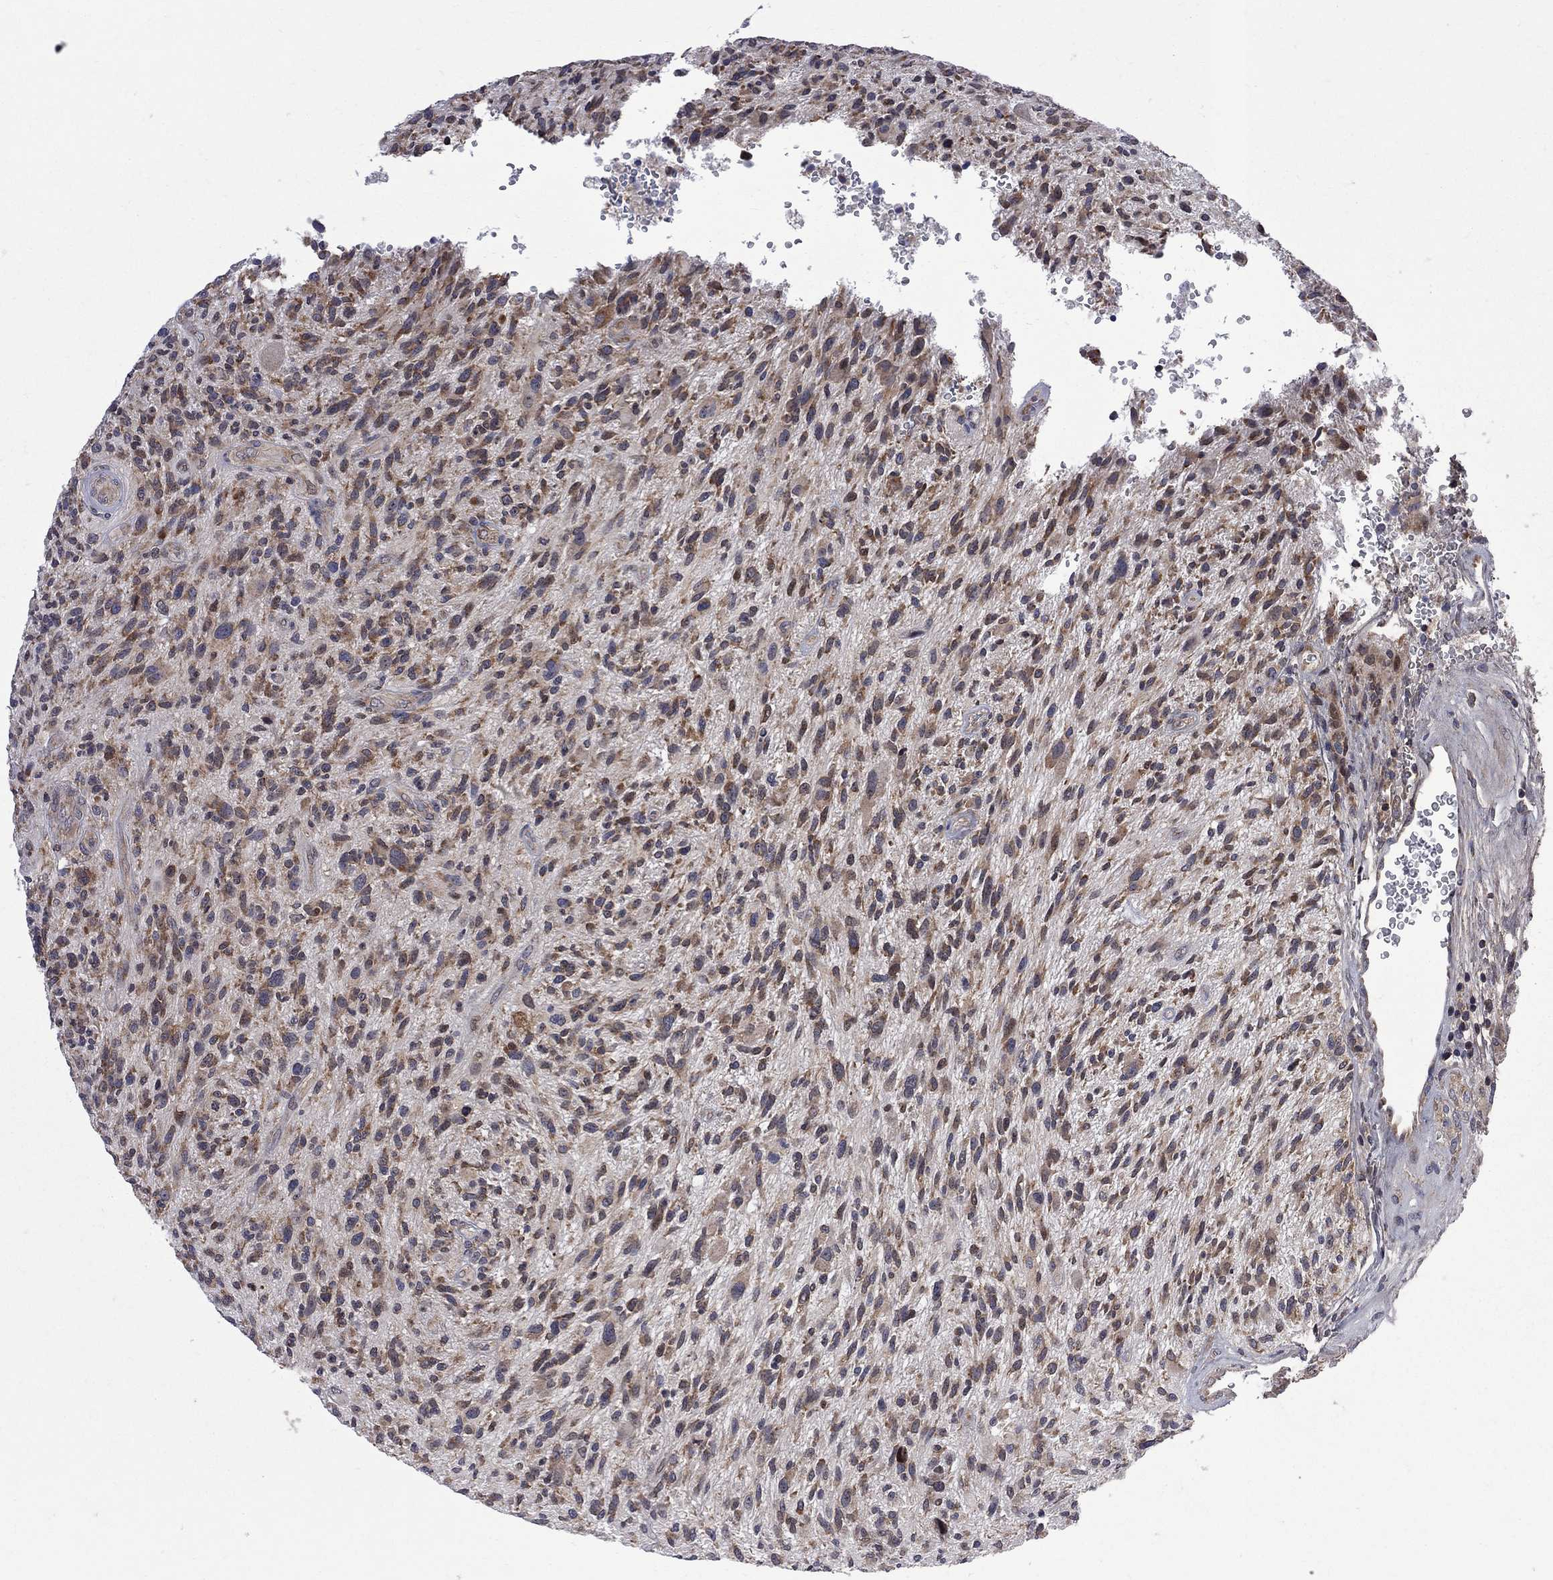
{"staining": {"intensity": "moderate", "quantity": "<25%", "location": "cytoplasmic/membranous"}, "tissue": "glioma", "cell_type": "Tumor cells", "image_type": "cancer", "snomed": [{"axis": "morphology", "description": "Glioma, malignant, High grade"}, {"axis": "topography", "description": "Brain"}], "caption": "Glioma tissue reveals moderate cytoplasmic/membranous staining in approximately <25% of tumor cells Nuclei are stained in blue.", "gene": "CNOT11", "patient": {"sex": "male", "age": 47}}